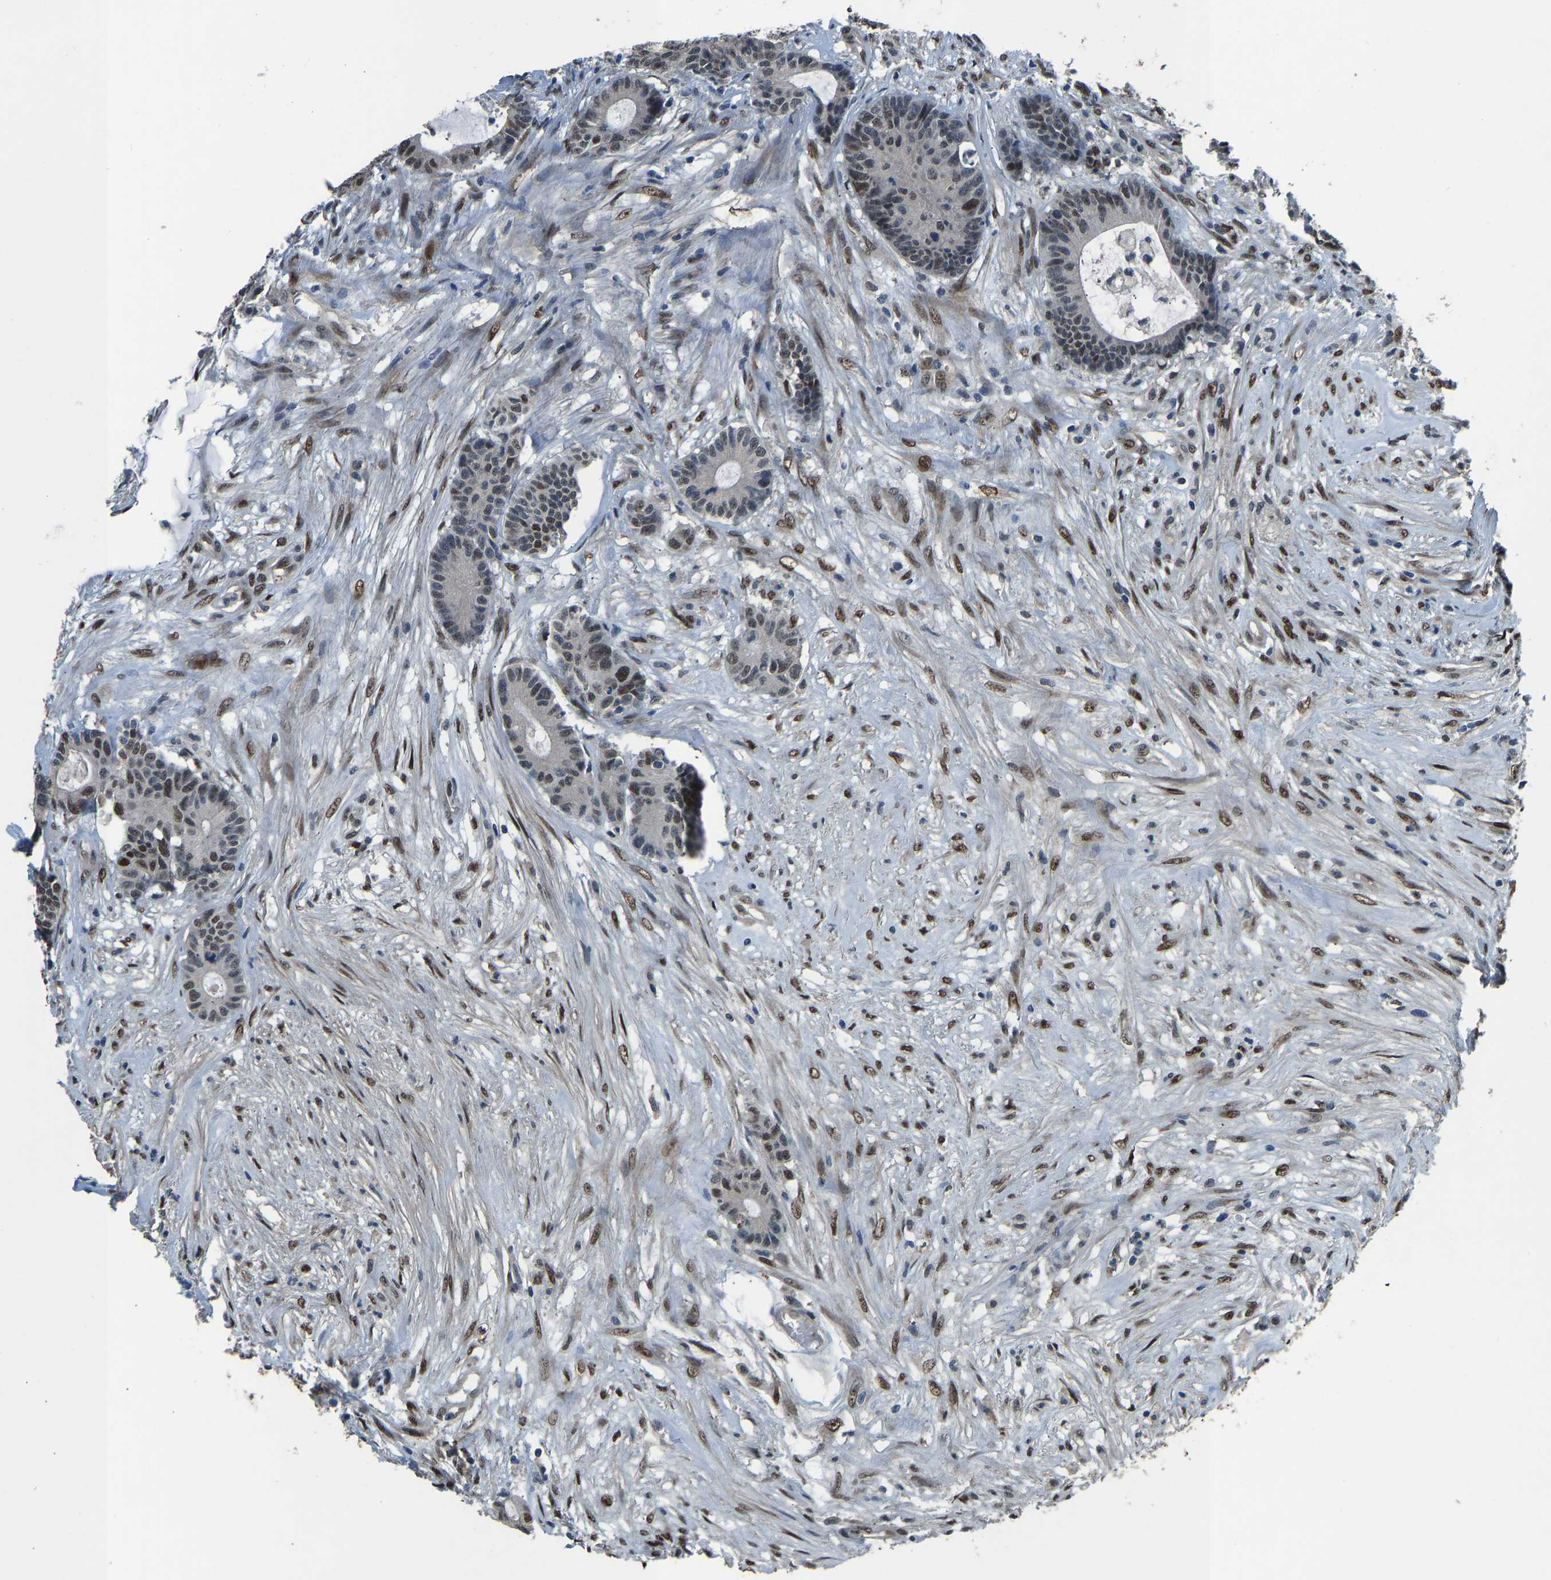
{"staining": {"intensity": "moderate", "quantity": "25%-75%", "location": "nuclear"}, "tissue": "colorectal cancer", "cell_type": "Tumor cells", "image_type": "cancer", "snomed": [{"axis": "morphology", "description": "Adenocarcinoma, NOS"}, {"axis": "topography", "description": "Colon"}], "caption": "Immunohistochemistry of human colorectal cancer (adenocarcinoma) demonstrates medium levels of moderate nuclear expression in approximately 25%-75% of tumor cells.", "gene": "FOS", "patient": {"sex": "female", "age": 84}}